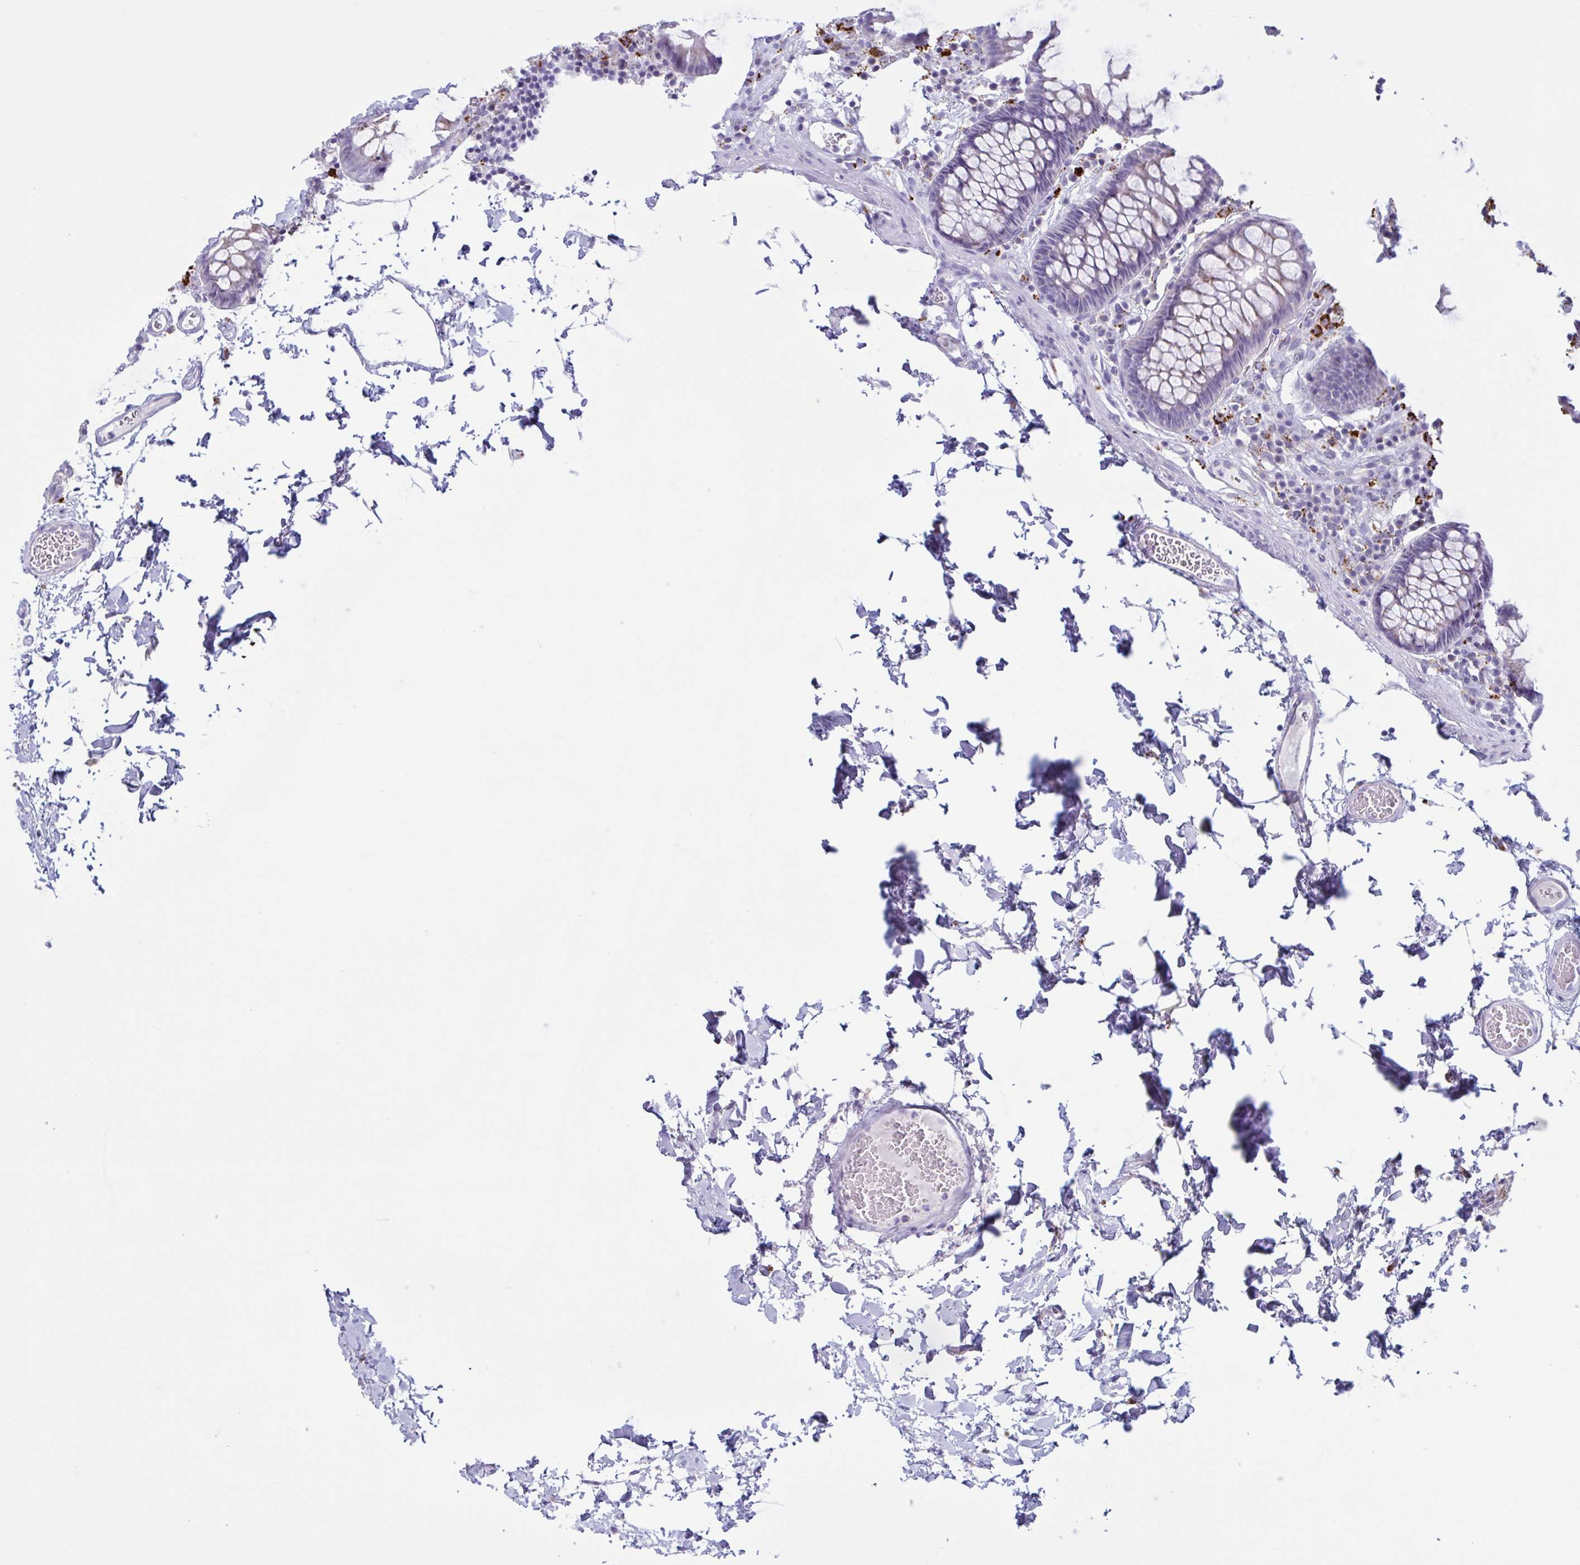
{"staining": {"intensity": "negative", "quantity": "none", "location": "none"}, "tissue": "colon", "cell_type": "Endothelial cells", "image_type": "normal", "snomed": [{"axis": "morphology", "description": "Normal tissue, NOS"}, {"axis": "topography", "description": "Colon"}, {"axis": "topography", "description": "Peripheral nerve tissue"}], "caption": "The immunohistochemistry histopathology image has no significant staining in endothelial cells of colon.", "gene": "XCL1", "patient": {"sex": "male", "age": 84}}